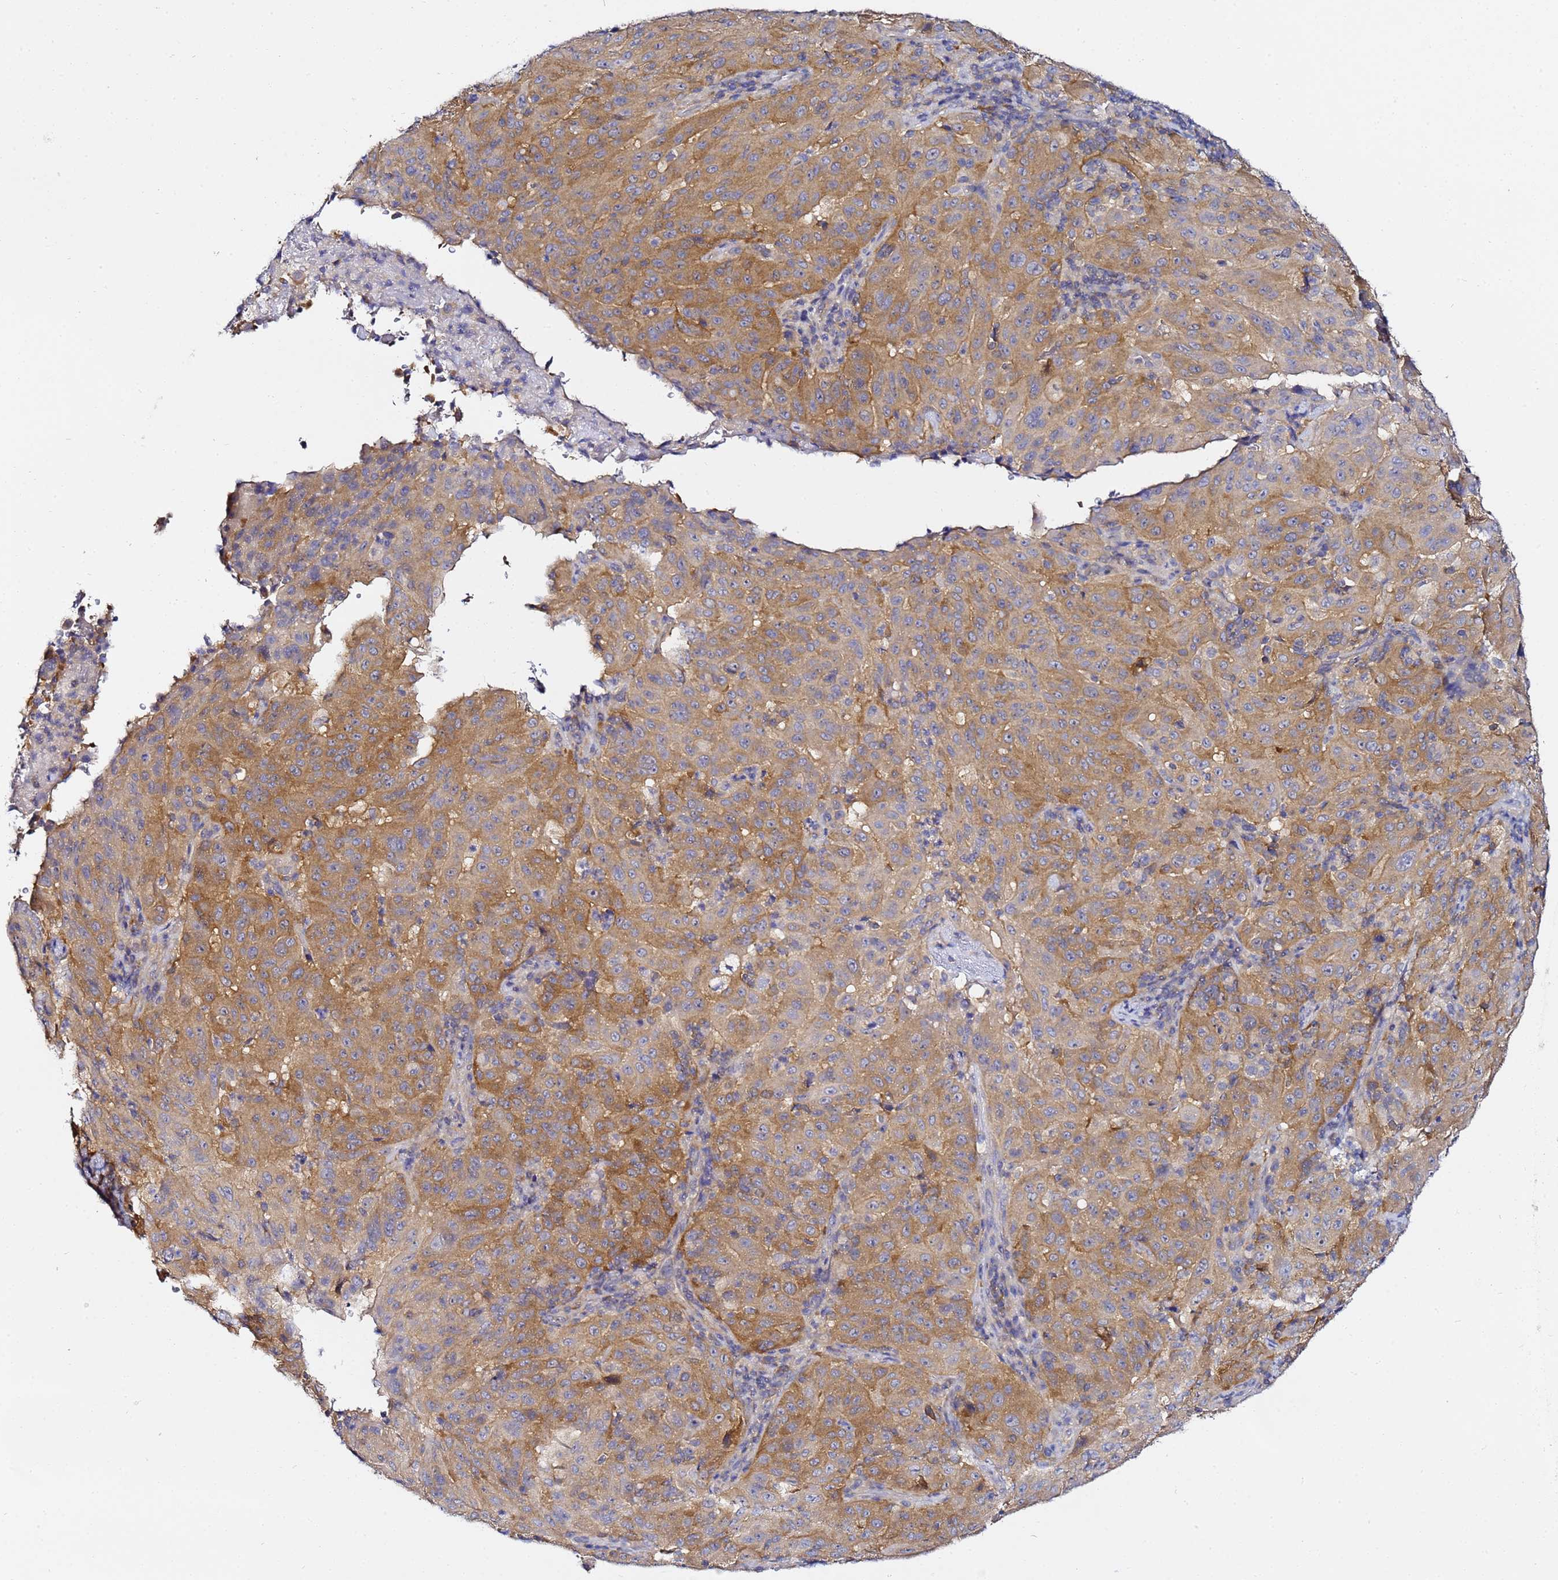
{"staining": {"intensity": "moderate", "quantity": ">75%", "location": "cytoplasmic/membranous"}, "tissue": "pancreatic cancer", "cell_type": "Tumor cells", "image_type": "cancer", "snomed": [{"axis": "morphology", "description": "Adenocarcinoma, NOS"}, {"axis": "topography", "description": "Pancreas"}], "caption": "Adenocarcinoma (pancreatic) stained with a protein marker shows moderate staining in tumor cells.", "gene": "LENG1", "patient": {"sex": "male", "age": 63}}